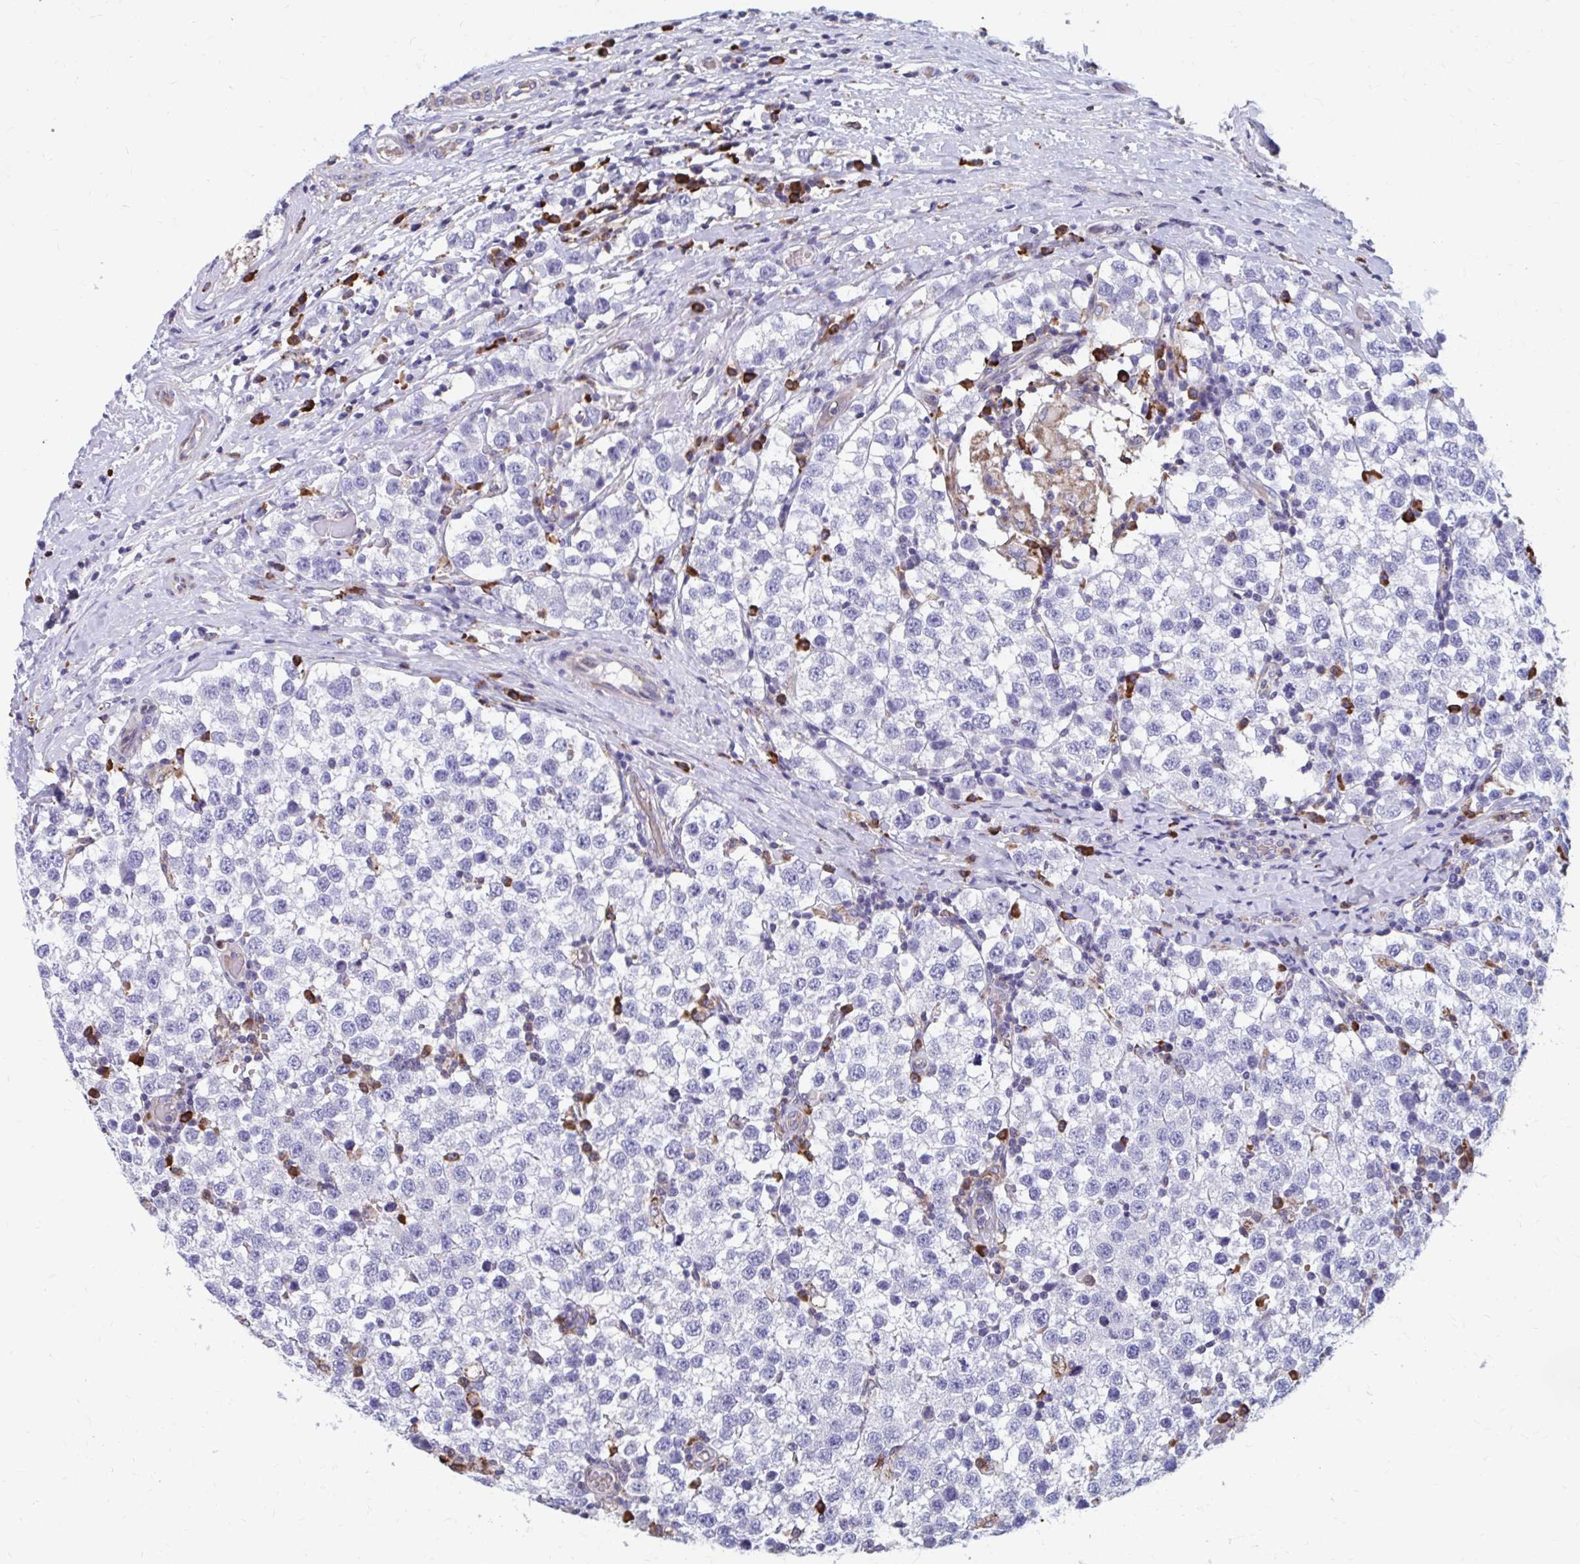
{"staining": {"intensity": "negative", "quantity": "none", "location": "none"}, "tissue": "testis cancer", "cell_type": "Tumor cells", "image_type": "cancer", "snomed": [{"axis": "morphology", "description": "Seminoma, NOS"}, {"axis": "topography", "description": "Testis"}], "caption": "Immunohistochemistry histopathology image of neoplastic tissue: human testis cancer (seminoma) stained with DAB exhibits no significant protein positivity in tumor cells.", "gene": "FKBP2", "patient": {"sex": "male", "age": 34}}